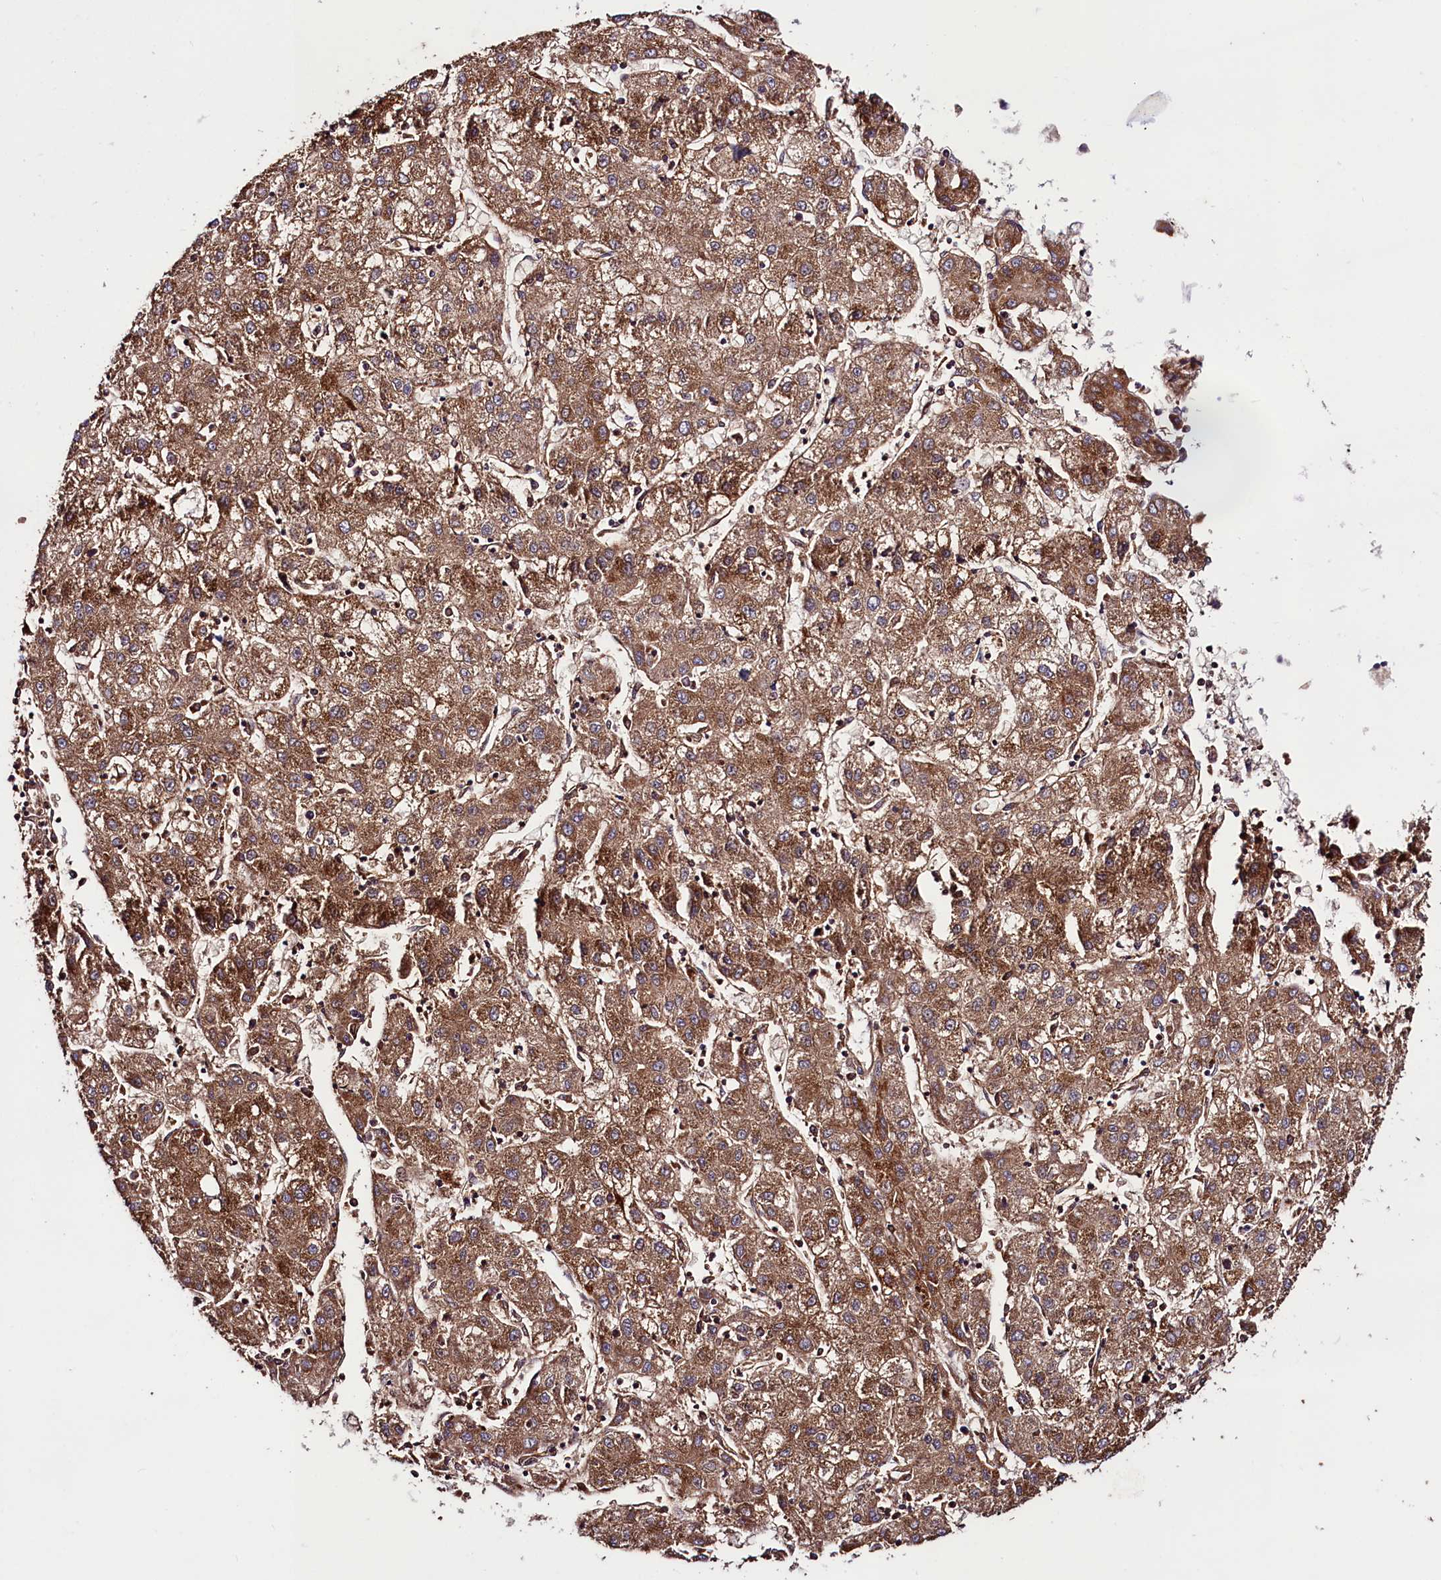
{"staining": {"intensity": "moderate", "quantity": ">75%", "location": "cytoplasmic/membranous"}, "tissue": "liver cancer", "cell_type": "Tumor cells", "image_type": "cancer", "snomed": [{"axis": "morphology", "description": "Carcinoma, Hepatocellular, NOS"}, {"axis": "topography", "description": "Liver"}], "caption": "A brown stain labels moderate cytoplasmic/membranous positivity of a protein in human liver cancer (hepatocellular carcinoma) tumor cells.", "gene": "STARD5", "patient": {"sex": "male", "age": 72}}